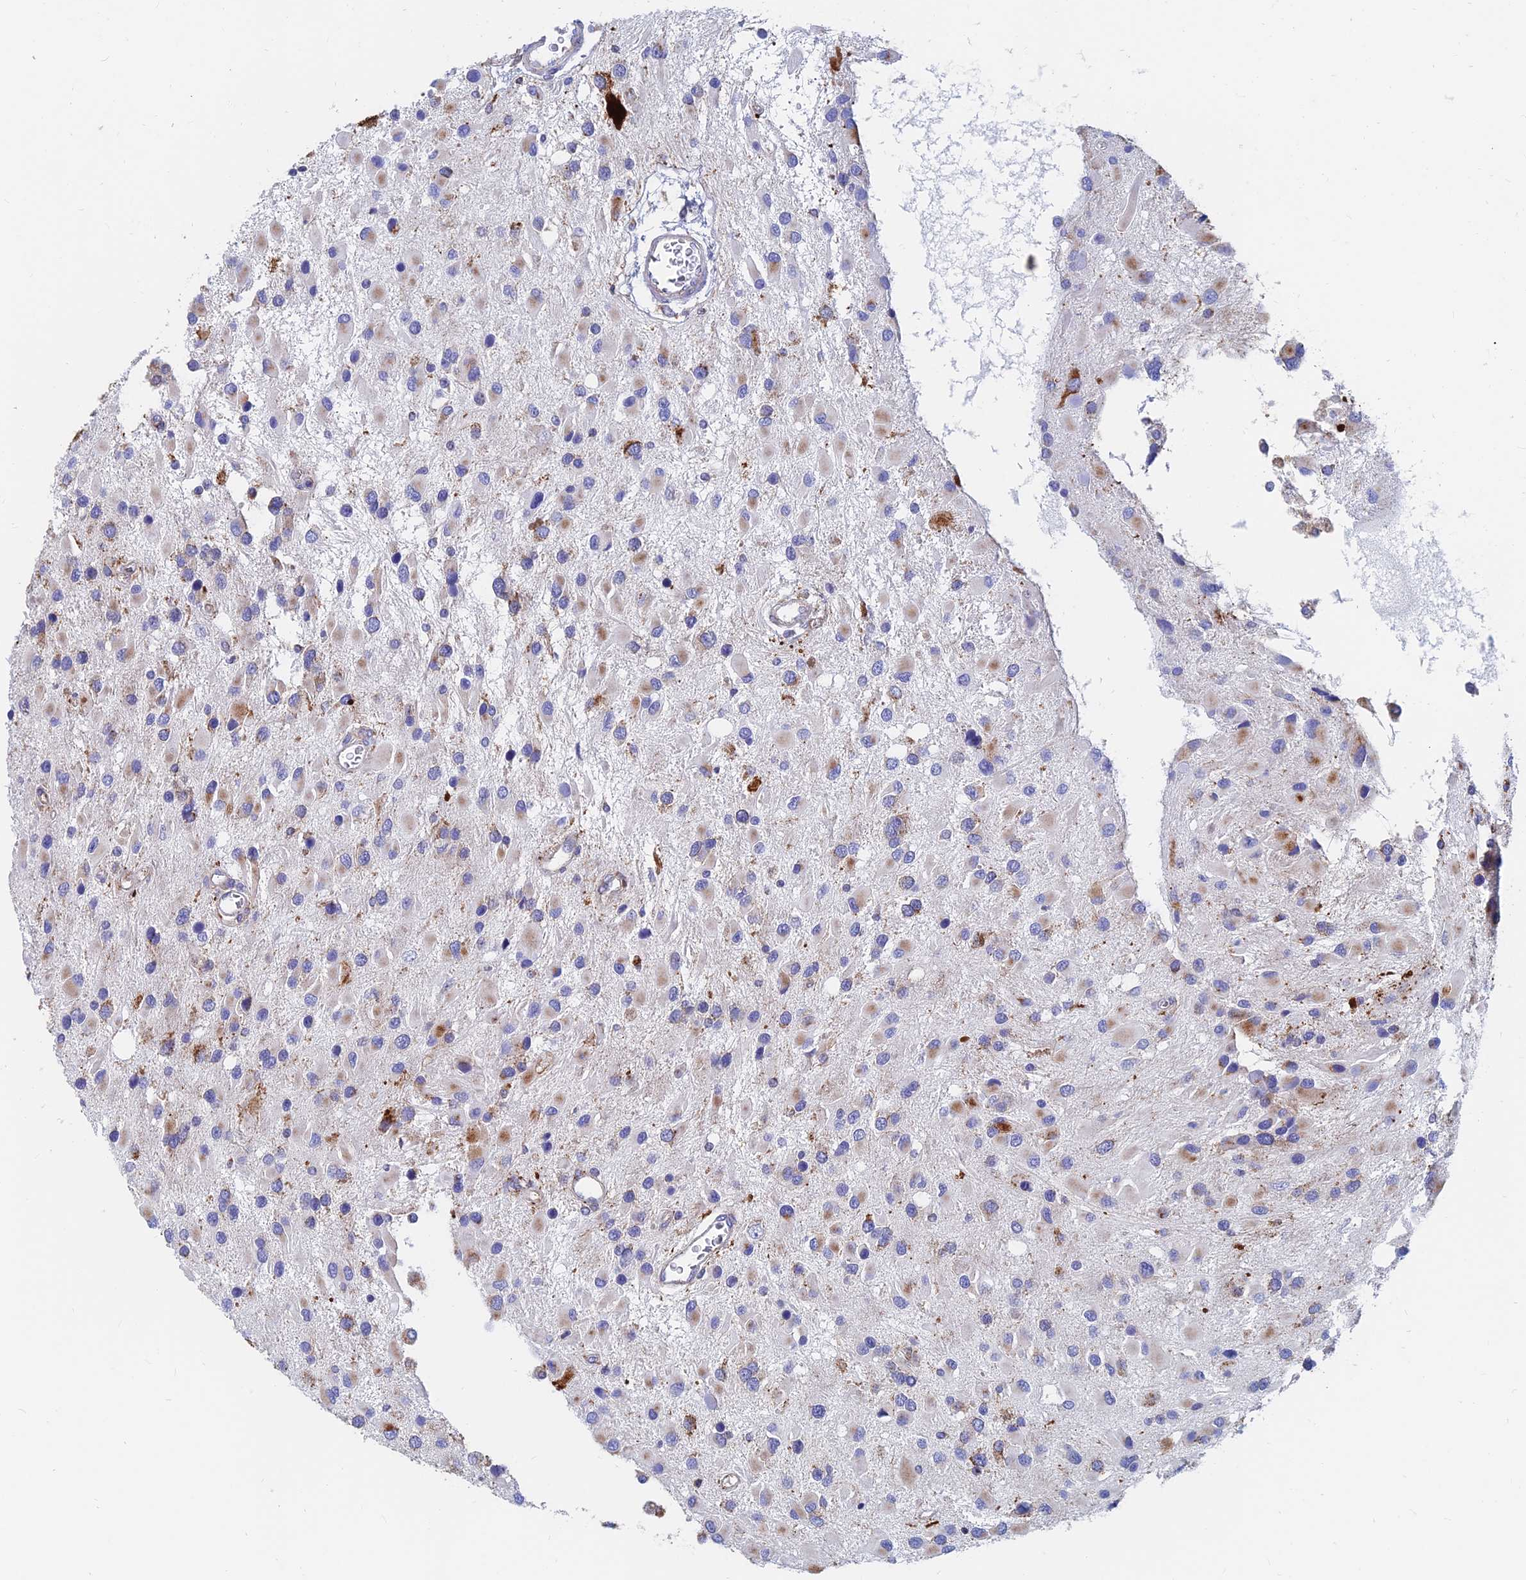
{"staining": {"intensity": "moderate", "quantity": "25%-75%", "location": "cytoplasmic/membranous"}, "tissue": "glioma", "cell_type": "Tumor cells", "image_type": "cancer", "snomed": [{"axis": "morphology", "description": "Glioma, malignant, High grade"}, {"axis": "topography", "description": "Brain"}], "caption": "Malignant glioma (high-grade) stained with a protein marker displays moderate staining in tumor cells.", "gene": "SPNS1", "patient": {"sex": "male", "age": 53}}